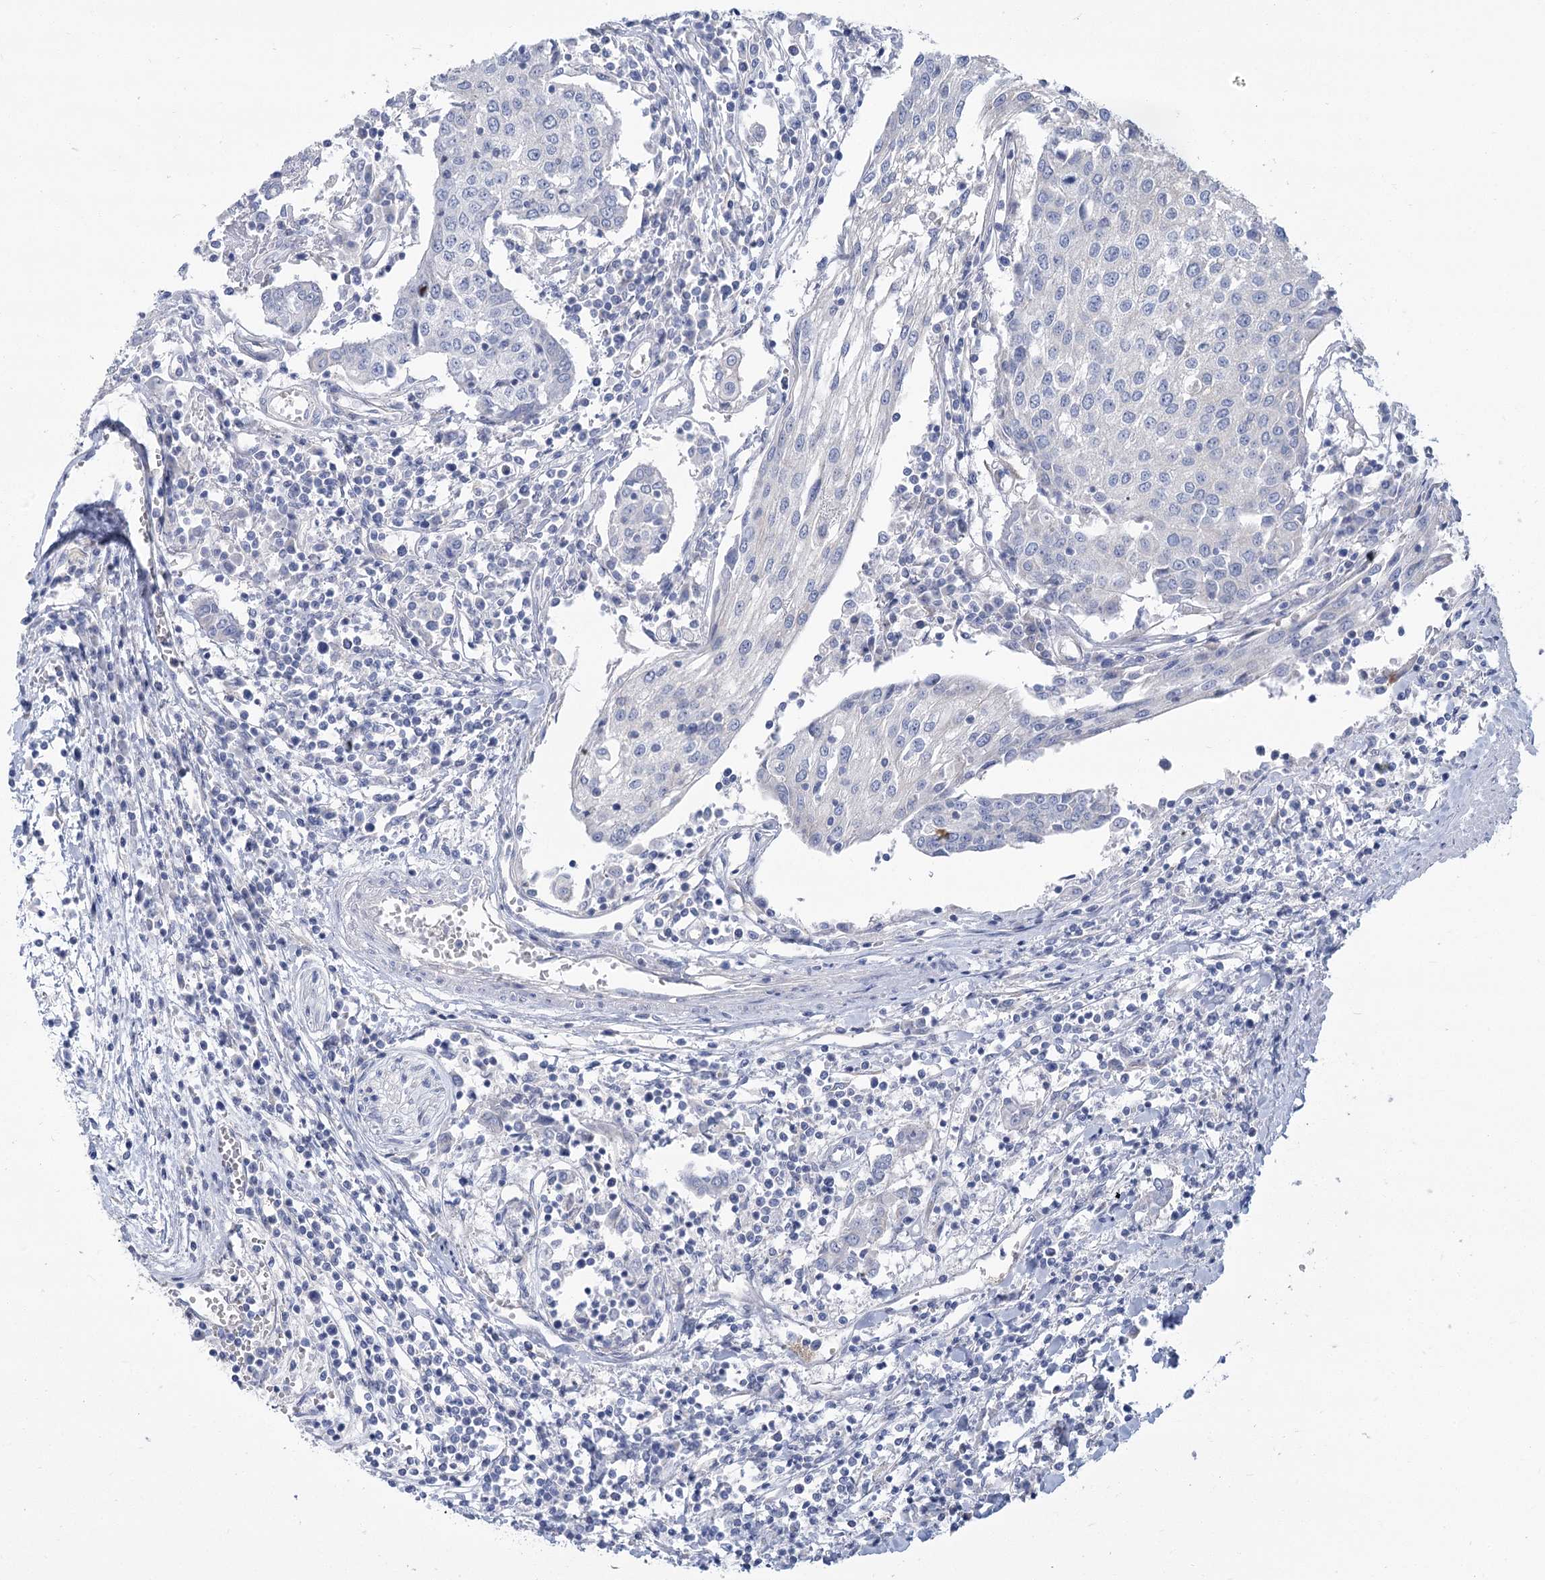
{"staining": {"intensity": "negative", "quantity": "none", "location": "none"}, "tissue": "urothelial cancer", "cell_type": "Tumor cells", "image_type": "cancer", "snomed": [{"axis": "morphology", "description": "Urothelial carcinoma, High grade"}, {"axis": "topography", "description": "Urinary bladder"}], "caption": "An image of urothelial carcinoma (high-grade) stained for a protein reveals no brown staining in tumor cells. Brightfield microscopy of immunohistochemistry stained with DAB (brown) and hematoxylin (blue), captured at high magnification.", "gene": "SLC9A3", "patient": {"sex": "female", "age": 85}}